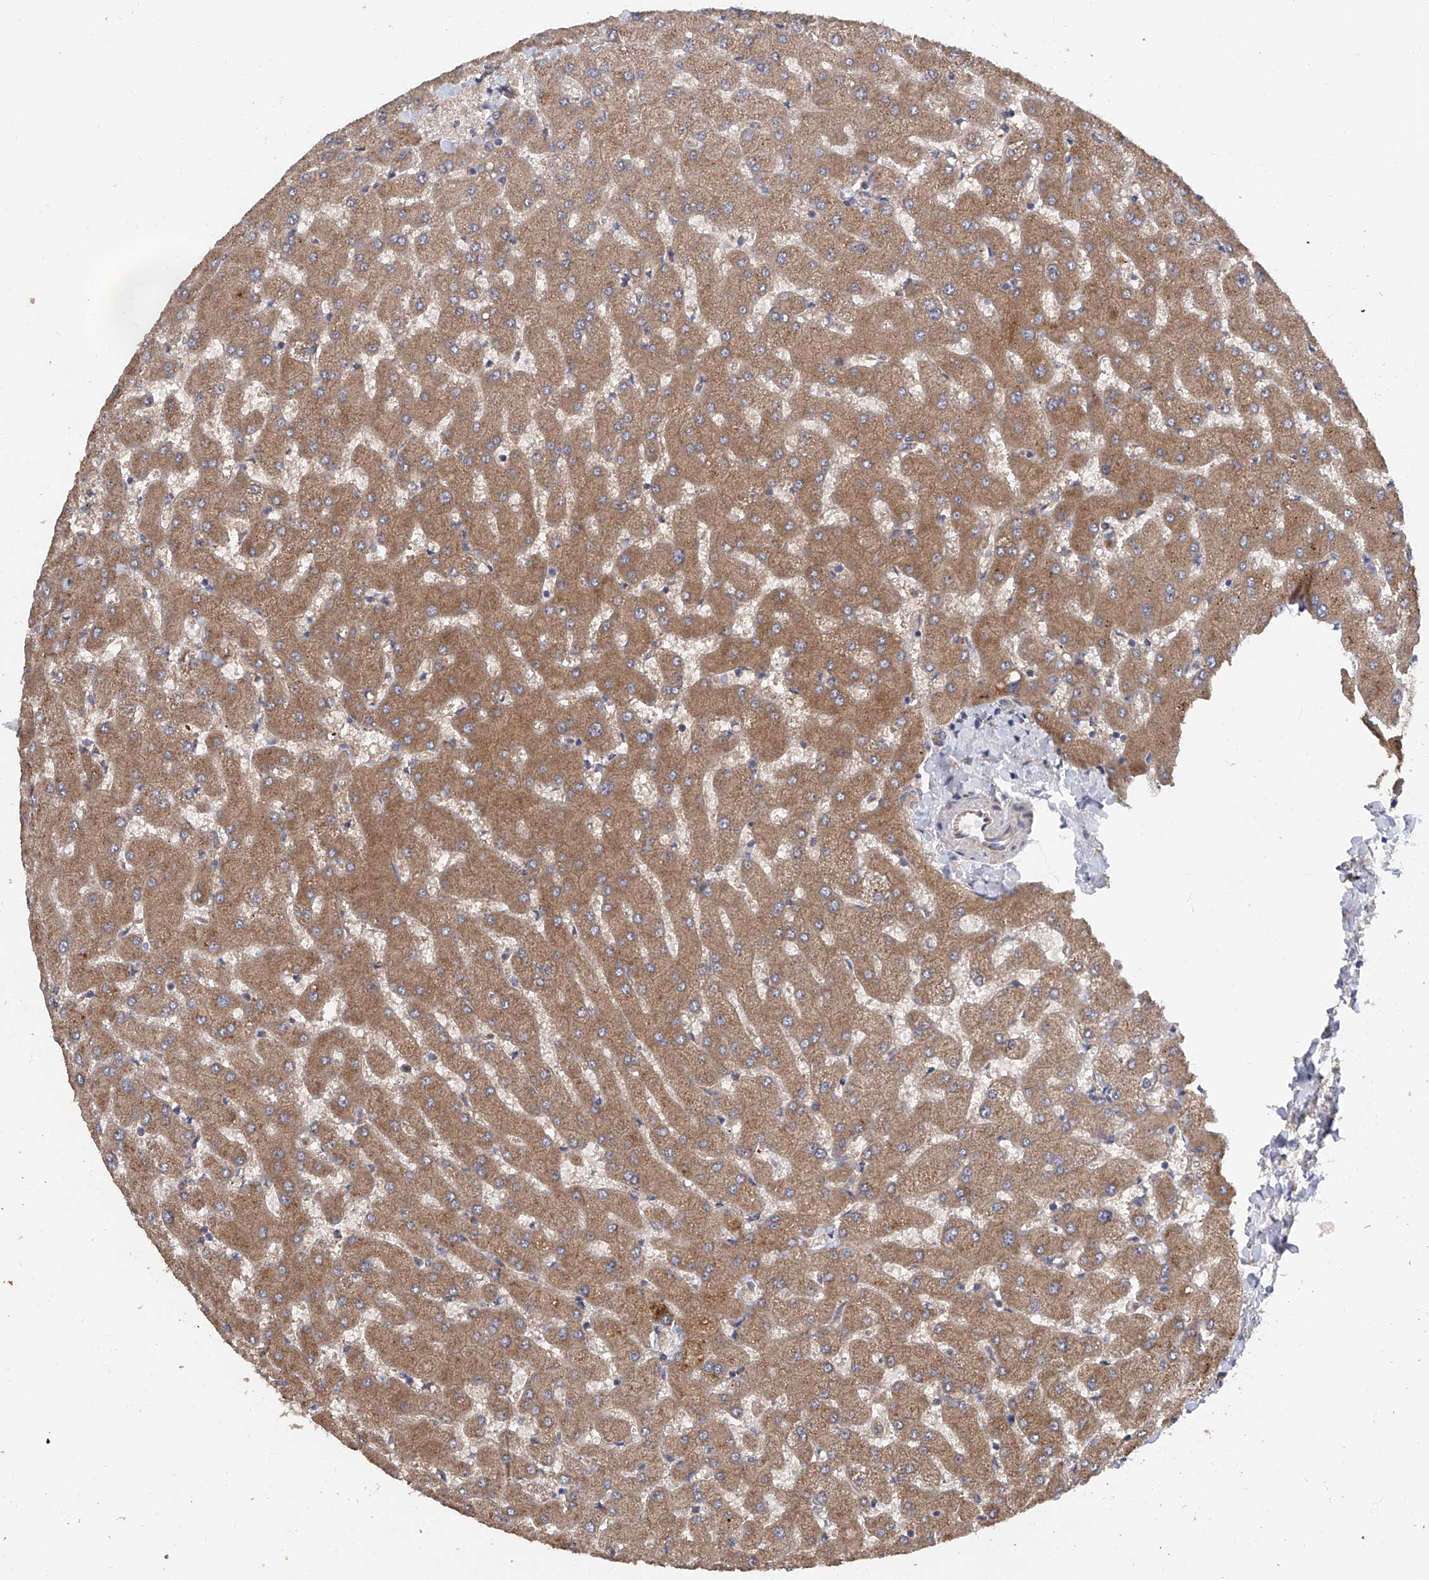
{"staining": {"intensity": "negative", "quantity": "none", "location": "none"}, "tissue": "liver", "cell_type": "Cholangiocytes", "image_type": "normal", "snomed": [{"axis": "morphology", "description": "Normal tissue, NOS"}, {"axis": "topography", "description": "Liver"}], "caption": "Cholangiocytes show no significant positivity in benign liver. (Immunohistochemistry, brightfield microscopy, high magnification).", "gene": "PTK2", "patient": {"sex": "female", "age": 63}}